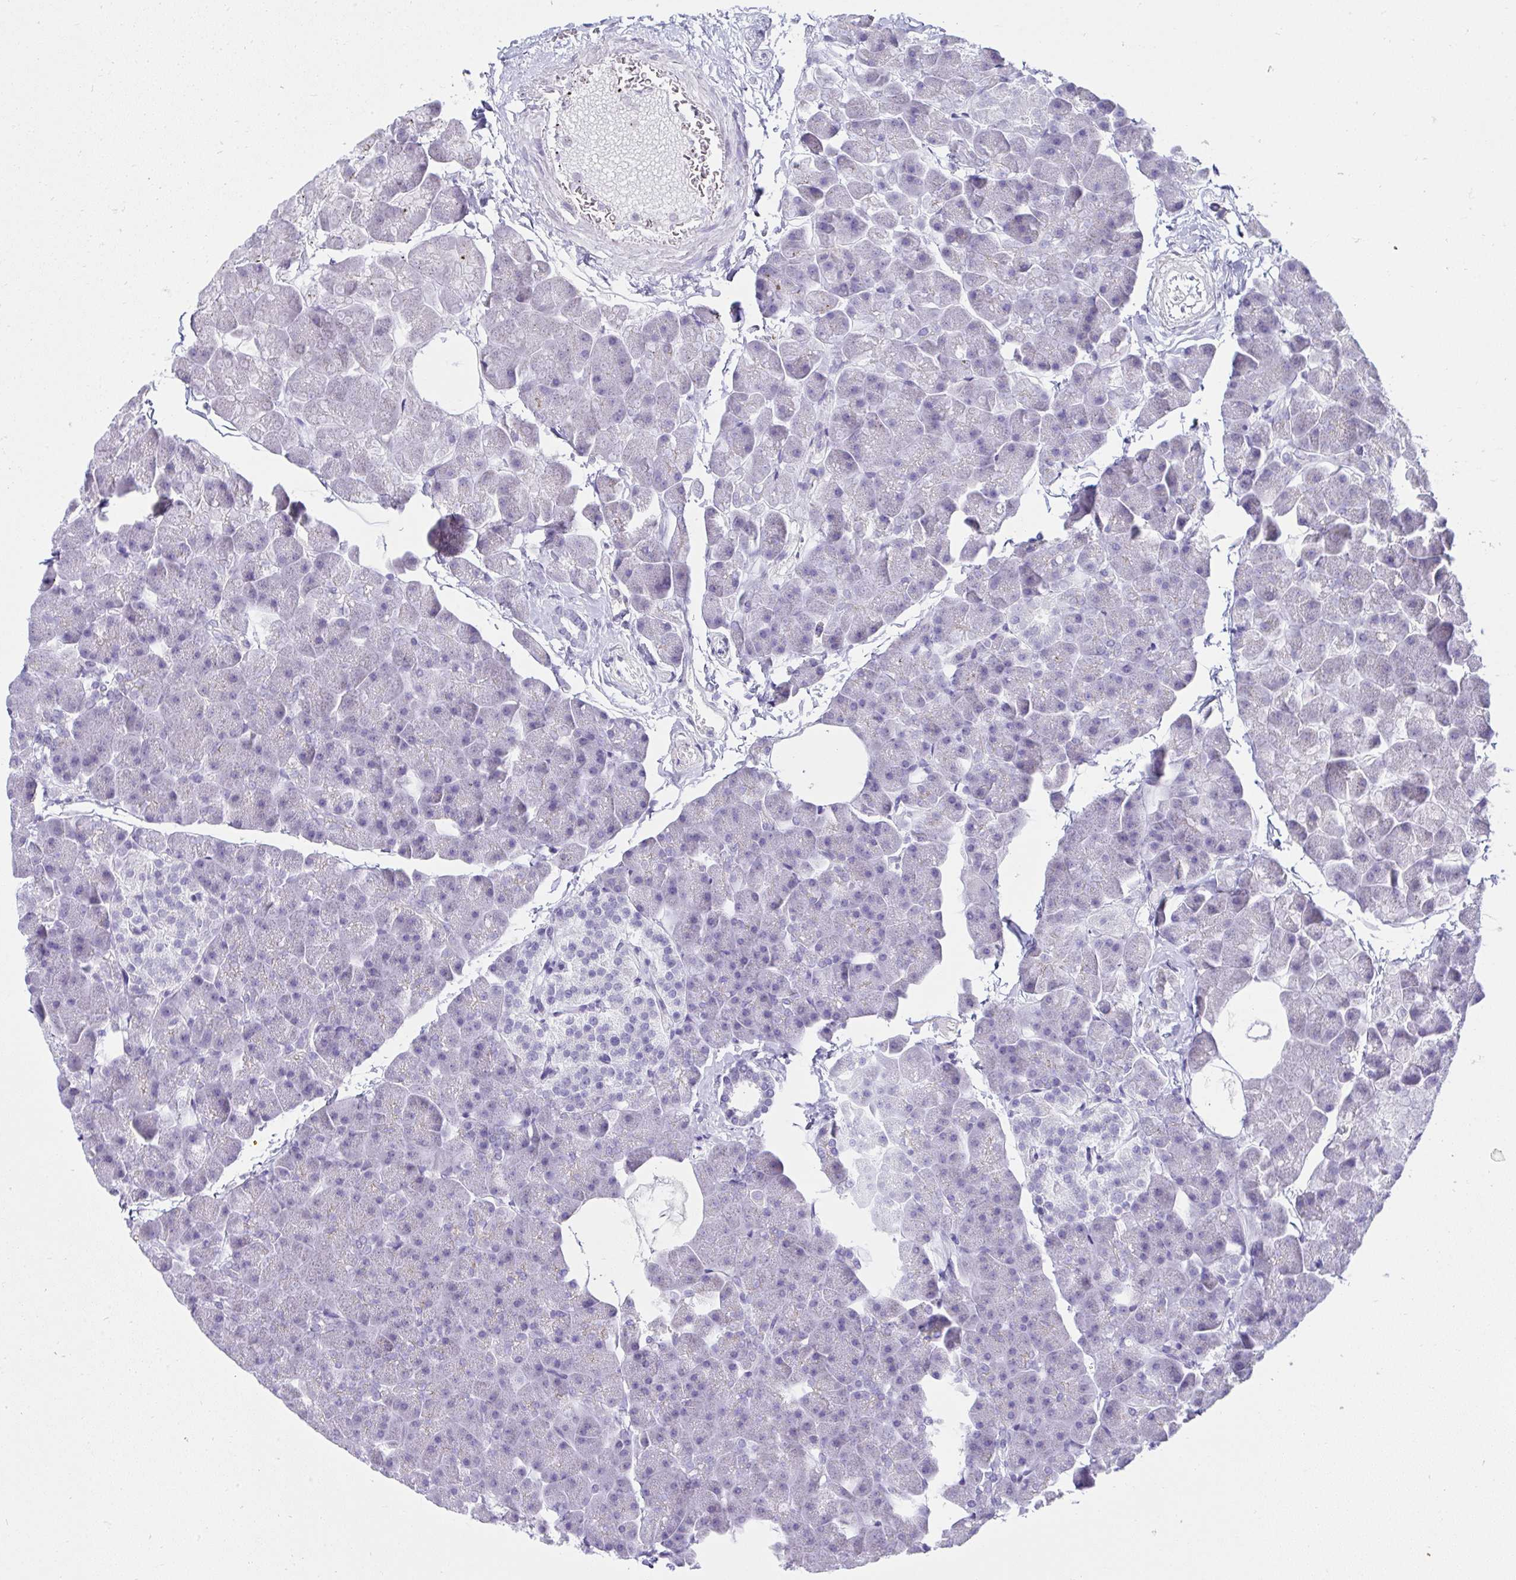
{"staining": {"intensity": "negative", "quantity": "none", "location": "none"}, "tissue": "pancreas", "cell_type": "Exocrine glandular cells", "image_type": "normal", "snomed": [{"axis": "morphology", "description": "Normal tissue, NOS"}, {"axis": "topography", "description": "Pancreas"}], "caption": "Immunohistochemical staining of normal human pancreas shows no significant expression in exocrine glandular cells. (Brightfield microscopy of DAB immunohistochemistry at high magnification).", "gene": "RNF183", "patient": {"sex": "male", "age": 35}}